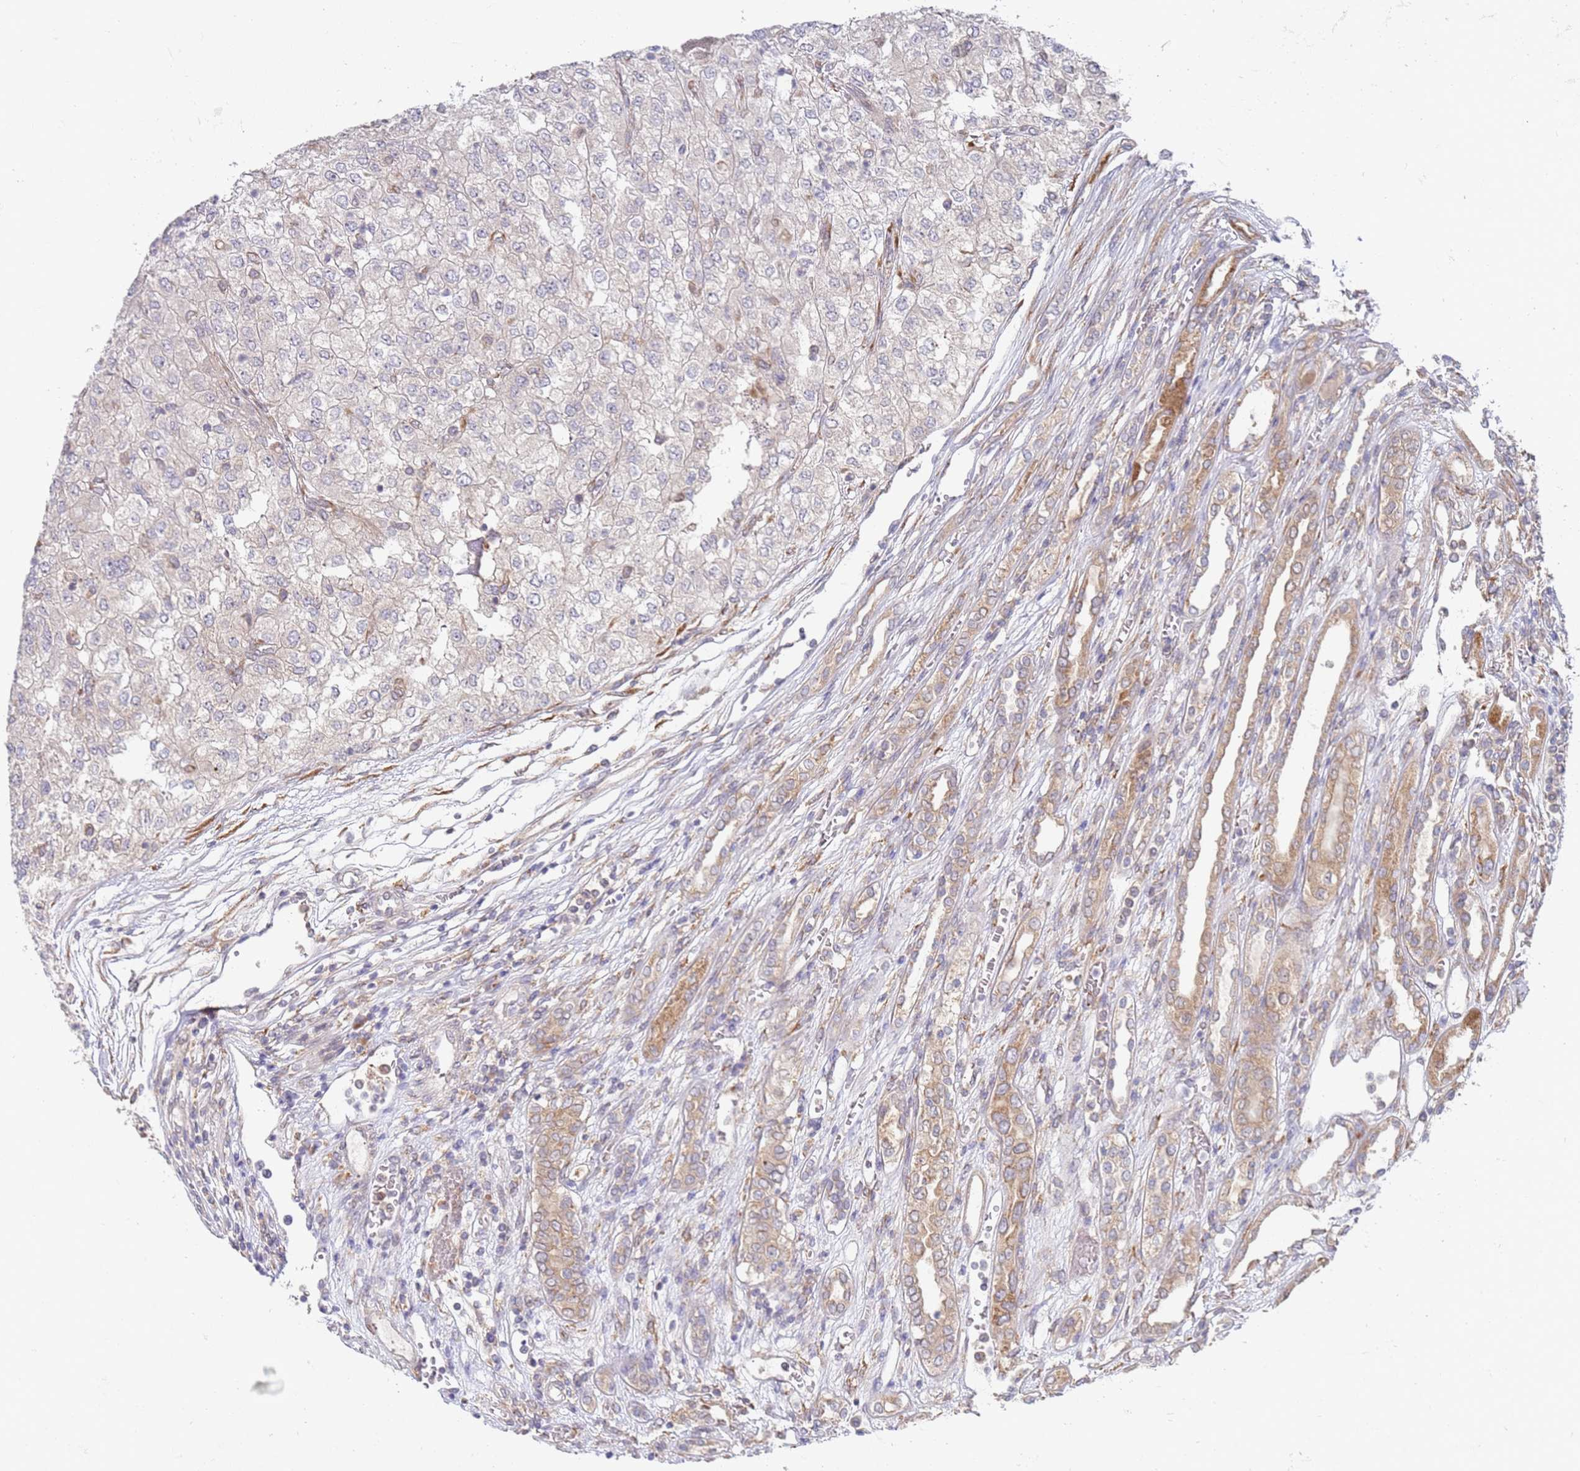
{"staining": {"intensity": "negative", "quantity": "none", "location": "none"}, "tissue": "renal cancer", "cell_type": "Tumor cells", "image_type": "cancer", "snomed": [{"axis": "morphology", "description": "Adenocarcinoma, NOS"}, {"axis": "topography", "description": "Kidney"}], "caption": "This is an immunohistochemistry (IHC) histopathology image of renal adenocarcinoma. There is no expression in tumor cells.", "gene": "VRK2", "patient": {"sex": "female", "age": 54}}